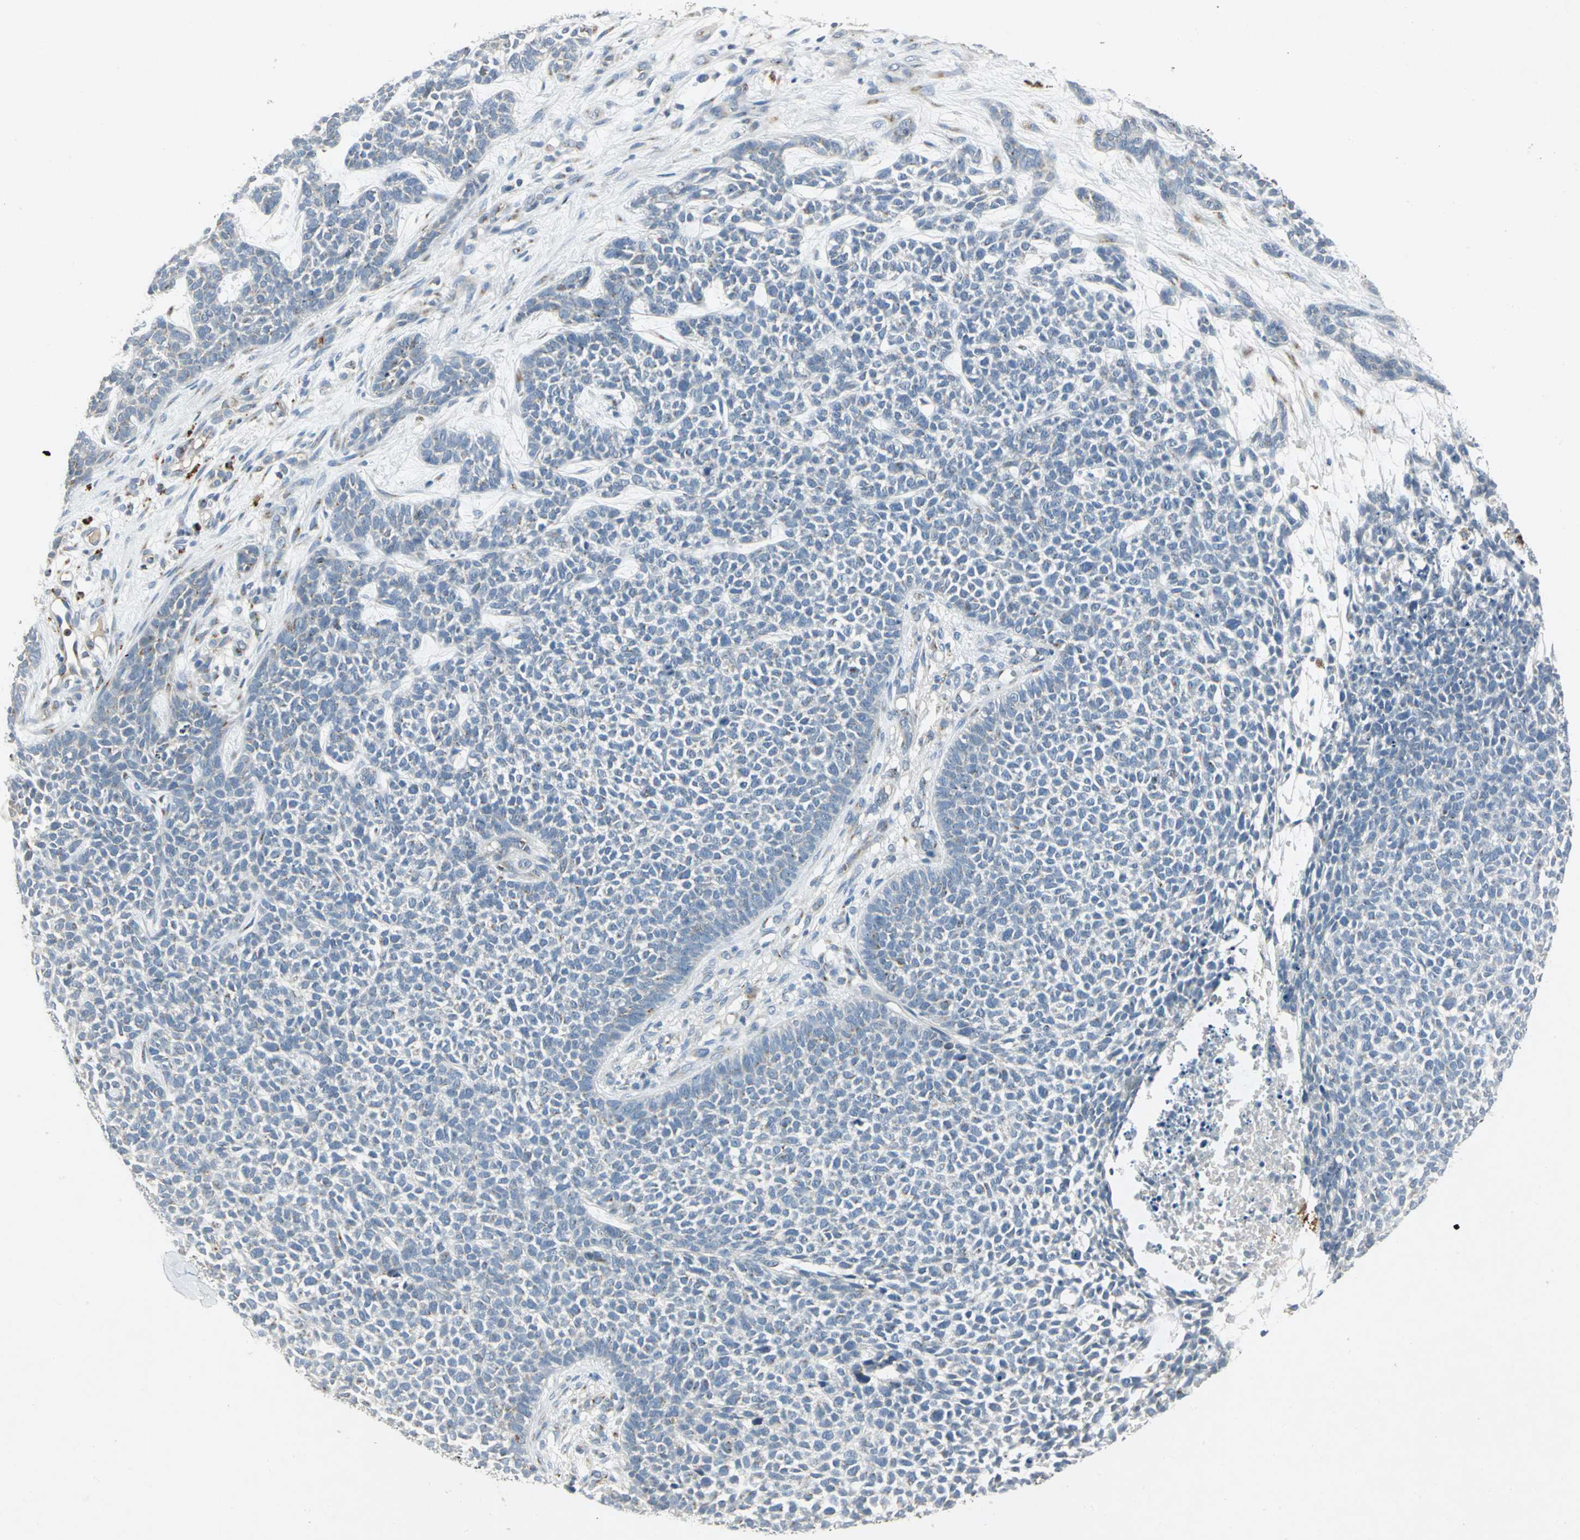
{"staining": {"intensity": "negative", "quantity": "none", "location": "none"}, "tissue": "skin cancer", "cell_type": "Tumor cells", "image_type": "cancer", "snomed": [{"axis": "morphology", "description": "Basal cell carcinoma"}, {"axis": "topography", "description": "Skin"}], "caption": "The image reveals no significant expression in tumor cells of skin basal cell carcinoma.", "gene": "TM9SF2", "patient": {"sex": "female", "age": 84}}